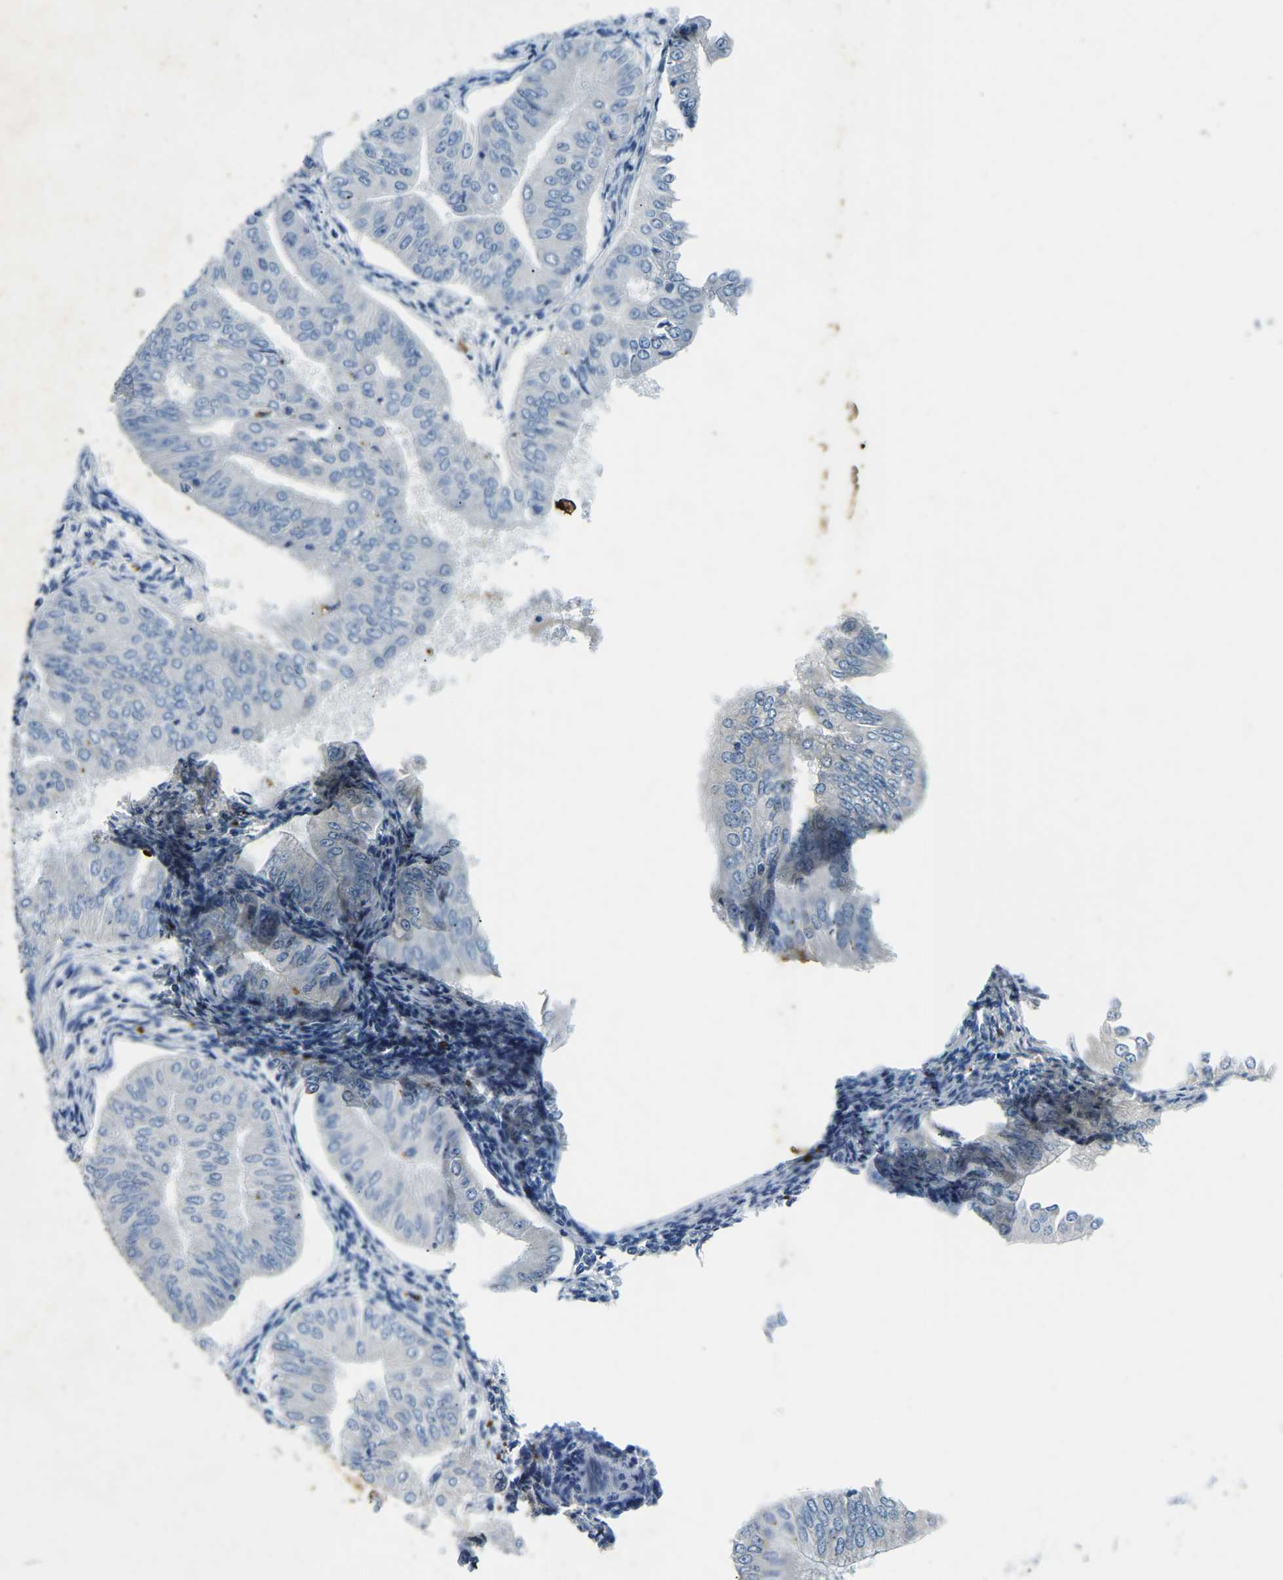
{"staining": {"intensity": "negative", "quantity": "none", "location": "none"}, "tissue": "endometrial cancer", "cell_type": "Tumor cells", "image_type": "cancer", "snomed": [{"axis": "morphology", "description": "Normal tissue, NOS"}, {"axis": "morphology", "description": "Adenocarcinoma, NOS"}, {"axis": "topography", "description": "Endometrium"}], "caption": "Immunohistochemistry (IHC) photomicrograph of neoplastic tissue: human endometrial cancer stained with DAB reveals no significant protein positivity in tumor cells.", "gene": "UBN2", "patient": {"sex": "female", "age": 53}}